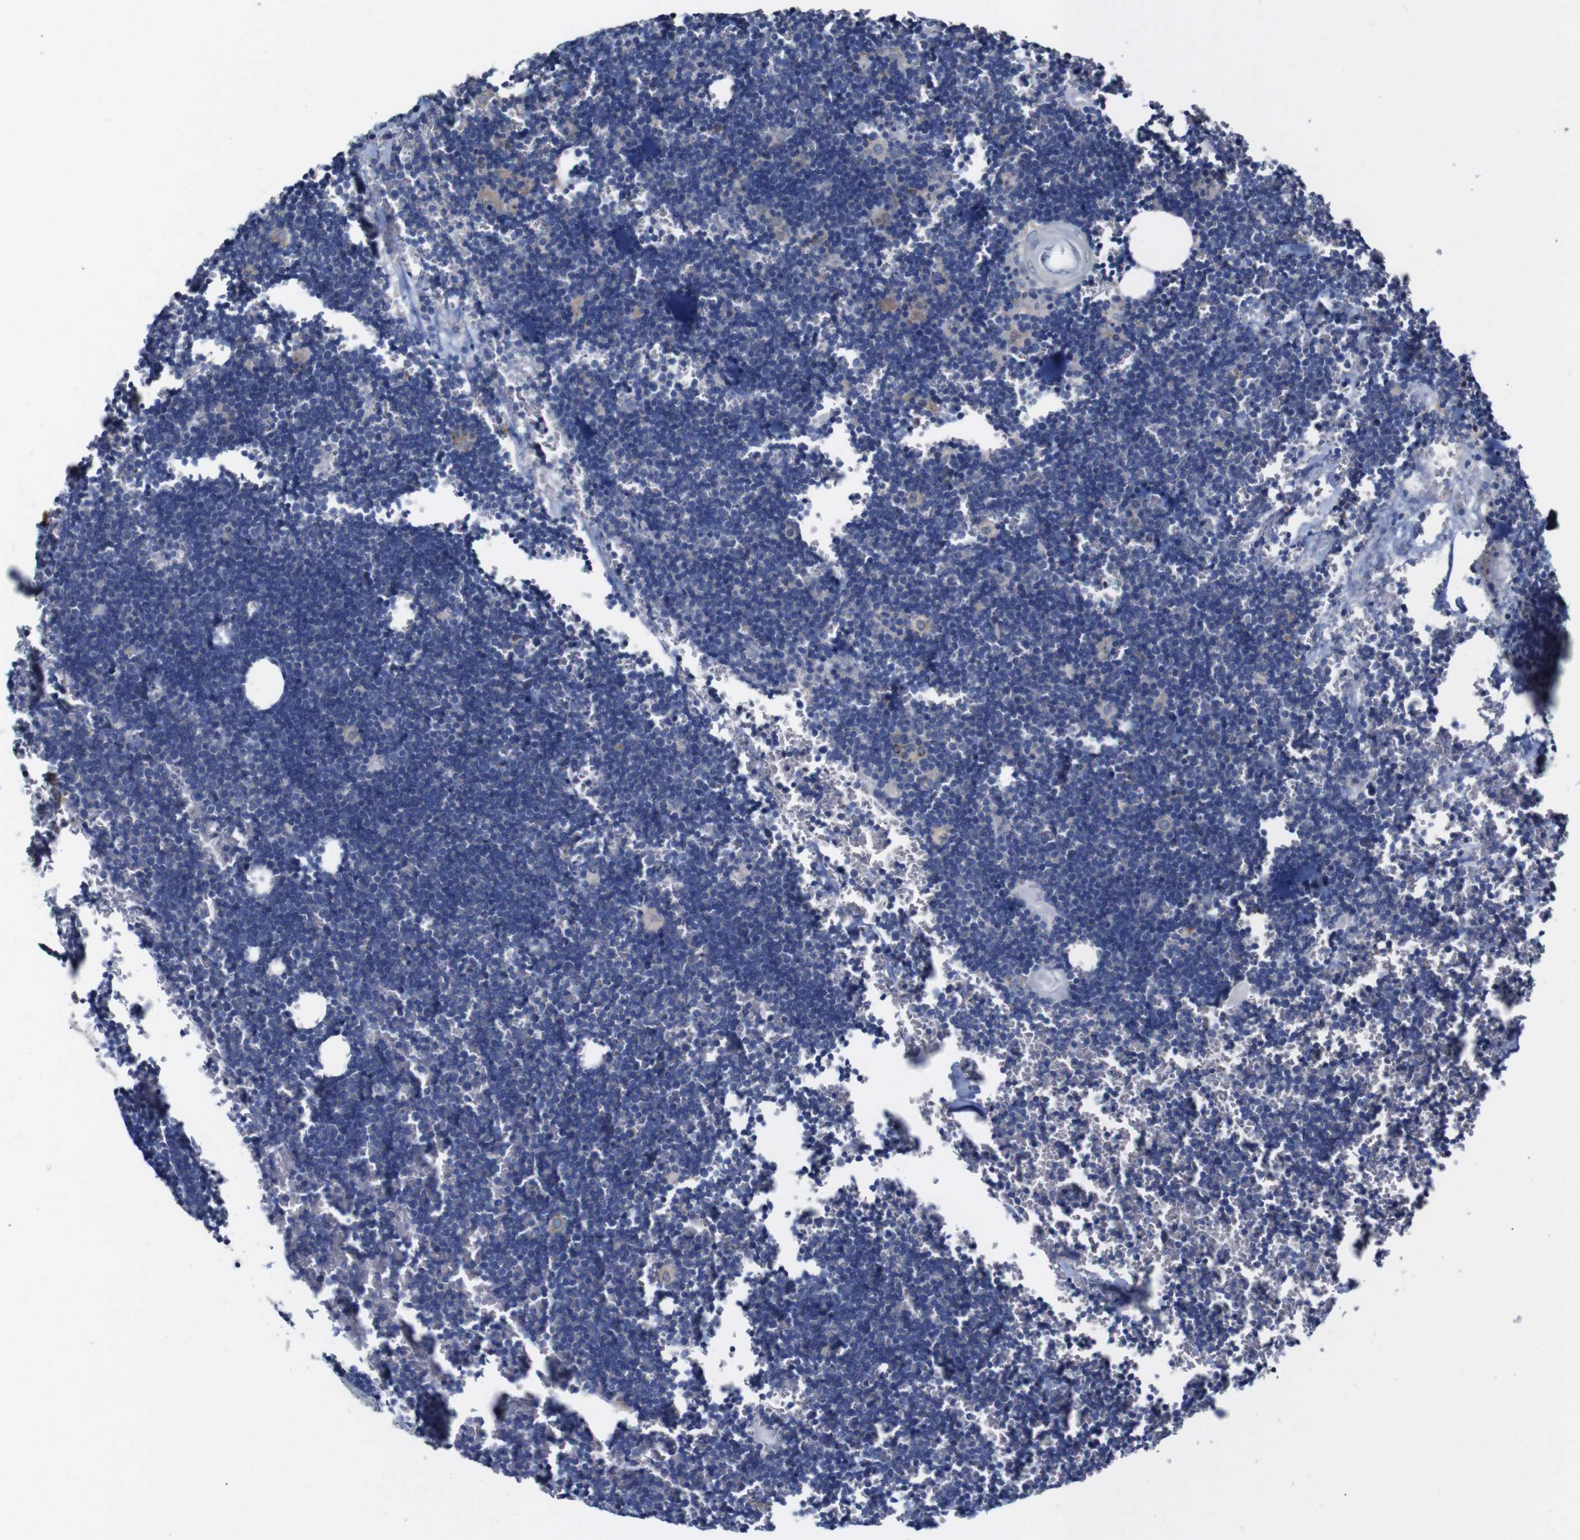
{"staining": {"intensity": "weak", "quantity": "<25%", "location": "nuclear"}, "tissue": "lymph node", "cell_type": "Germinal center cells", "image_type": "normal", "snomed": [{"axis": "morphology", "description": "Normal tissue, NOS"}, {"axis": "topography", "description": "Lymph node"}], "caption": "There is no significant expression in germinal center cells of lymph node. (IHC, brightfield microscopy, high magnification).", "gene": "TCEAL9", "patient": {"sex": "male", "age": 33}}